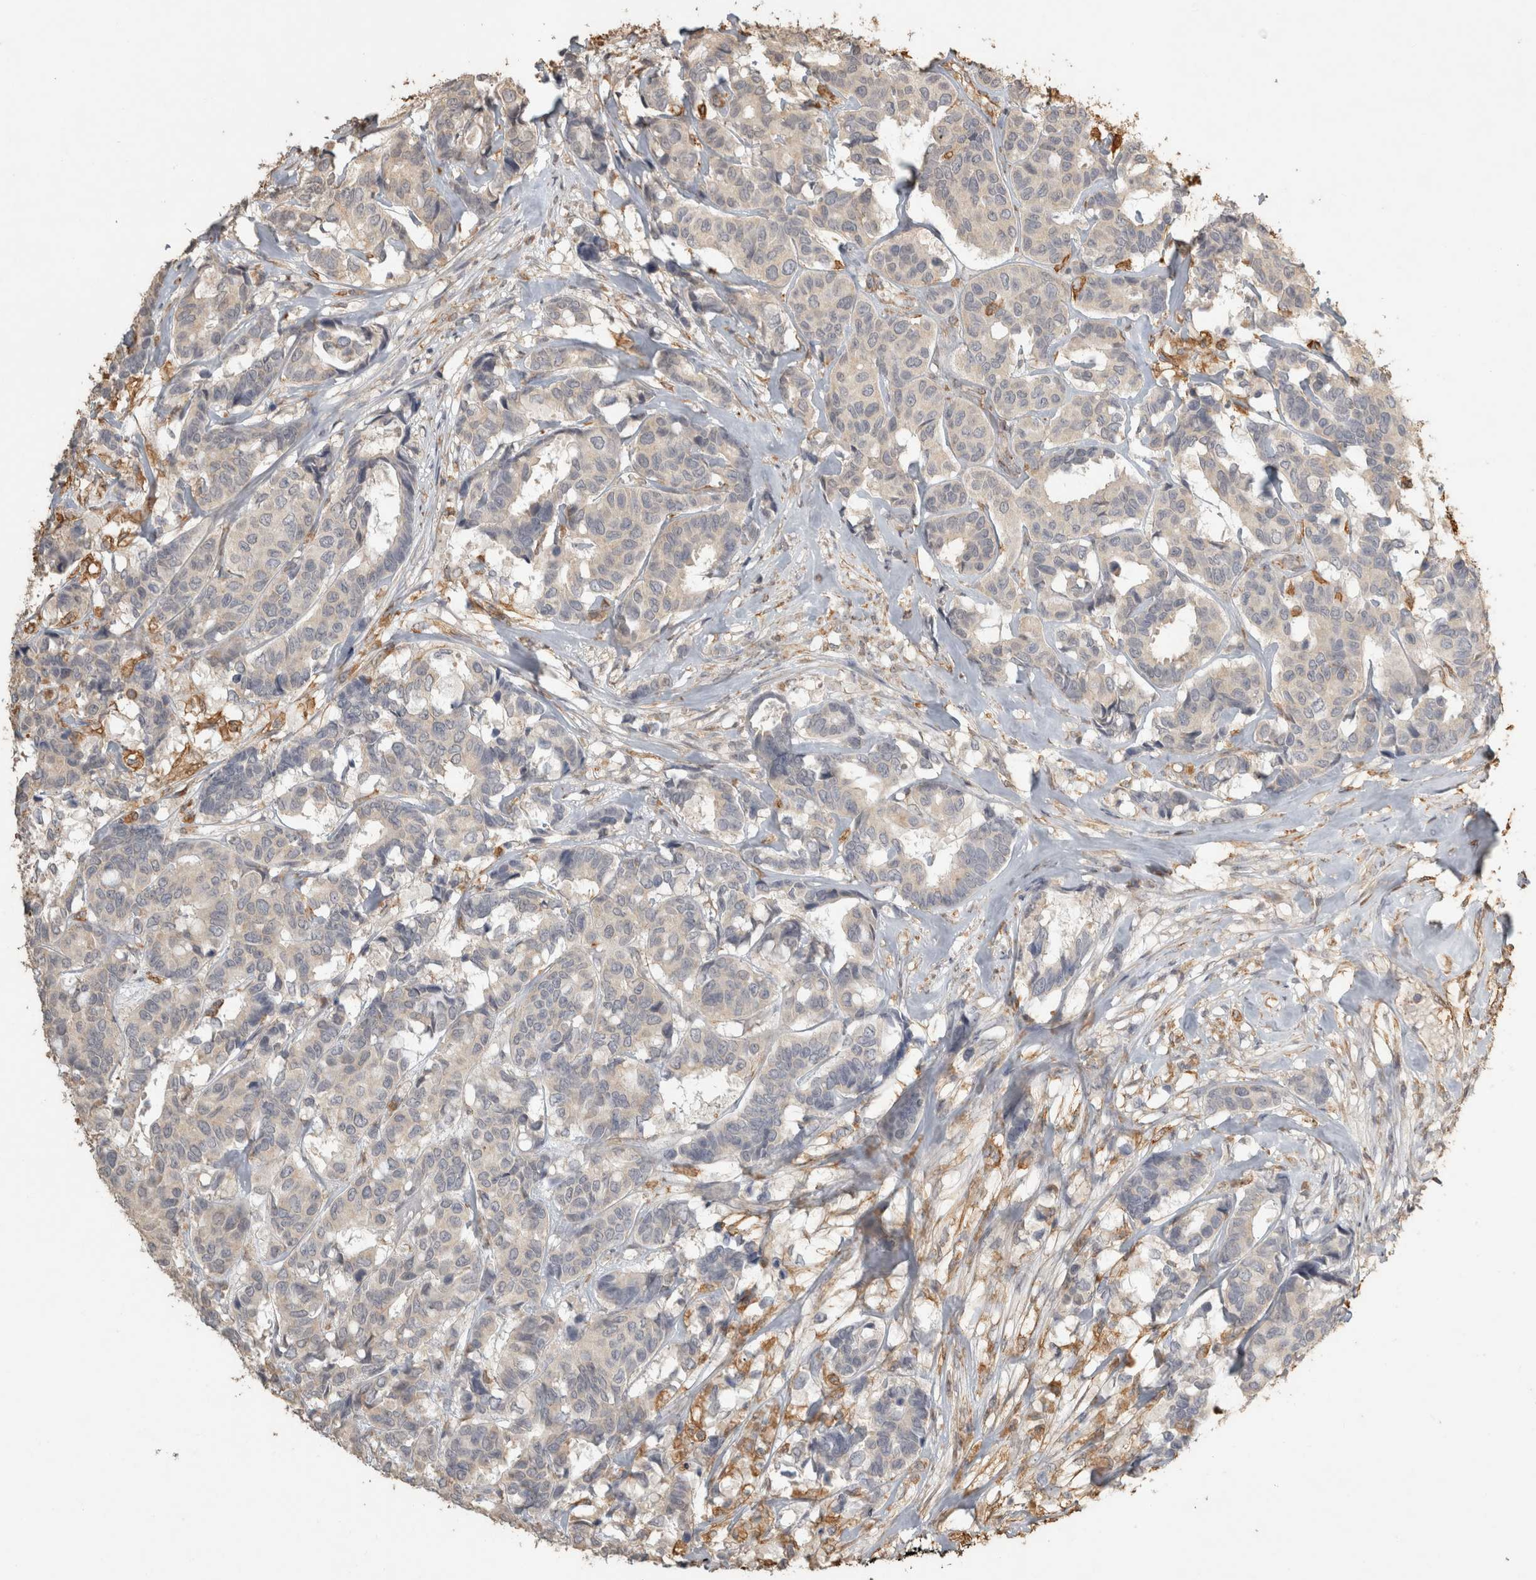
{"staining": {"intensity": "negative", "quantity": "none", "location": "none"}, "tissue": "breast cancer", "cell_type": "Tumor cells", "image_type": "cancer", "snomed": [{"axis": "morphology", "description": "Duct carcinoma"}, {"axis": "topography", "description": "Breast"}], "caption": "This is a micrograph of immunohistochemistry staining of breast cancer (infiltrating ductal carcinoma), which shows no expression in tumor cells.", "gene": "REPS2", "patient": {"sex": "female", "age": 87}}